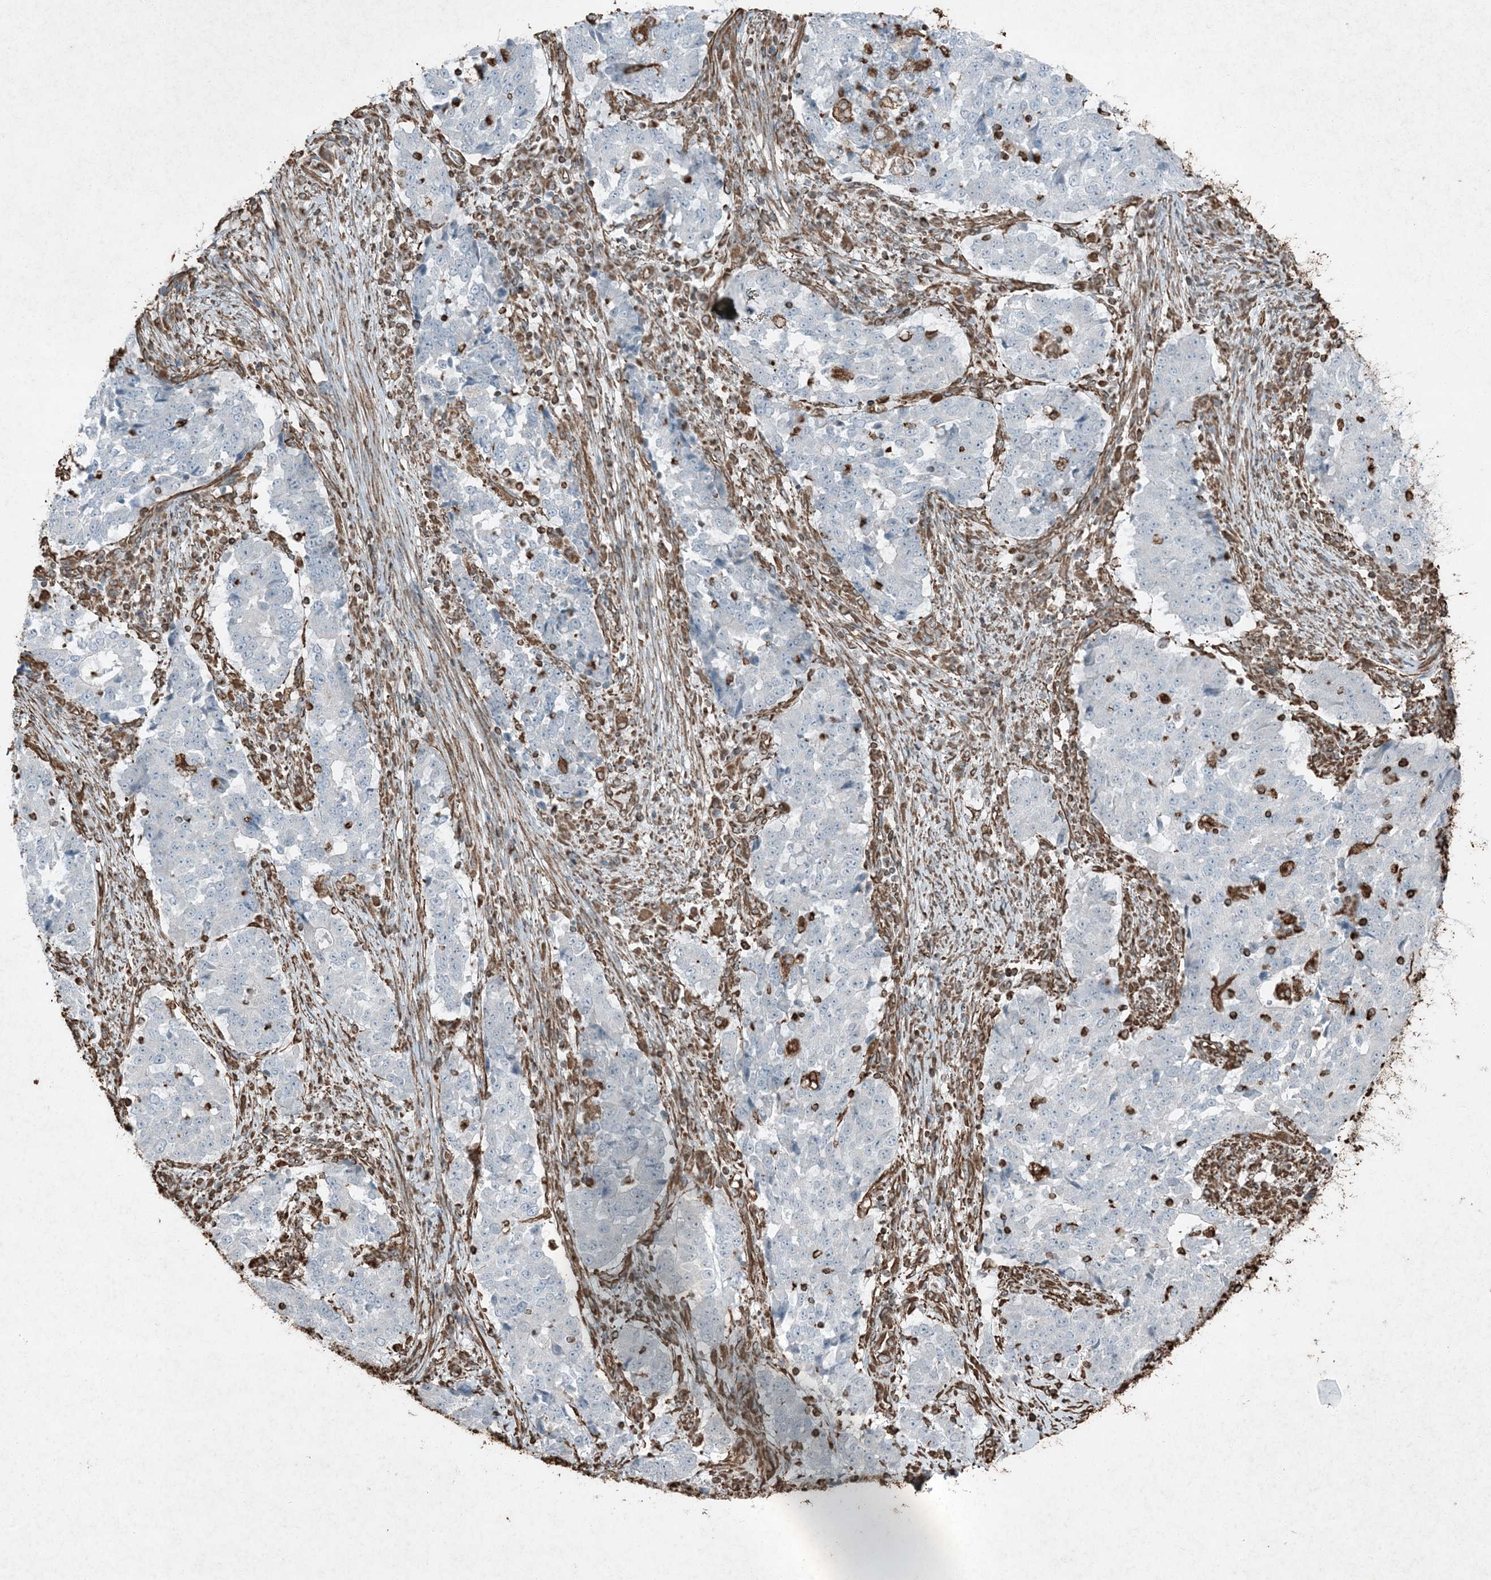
{"staining": {"intensity": "negative", "quantity": "none", "location": "none"}, "tissue": "stomach cancer", "cell_type": "Tumor cells", "image_type": "cancer", "snomed": [{"axis": "morphology", "description": "Adenocarcinoma, NOS"}, {"axis": "topography", "description": "Stomach"}], "caption": "A photomicrograph of adenocarcinoma (stomach) stained for a protein displays no brown staining in tumor cells. (DAB immunohistochemistry (IHC) with hematoxylin counter stain).", "gene": "RYK", "patient": {"sex": "male", "age": 59}}